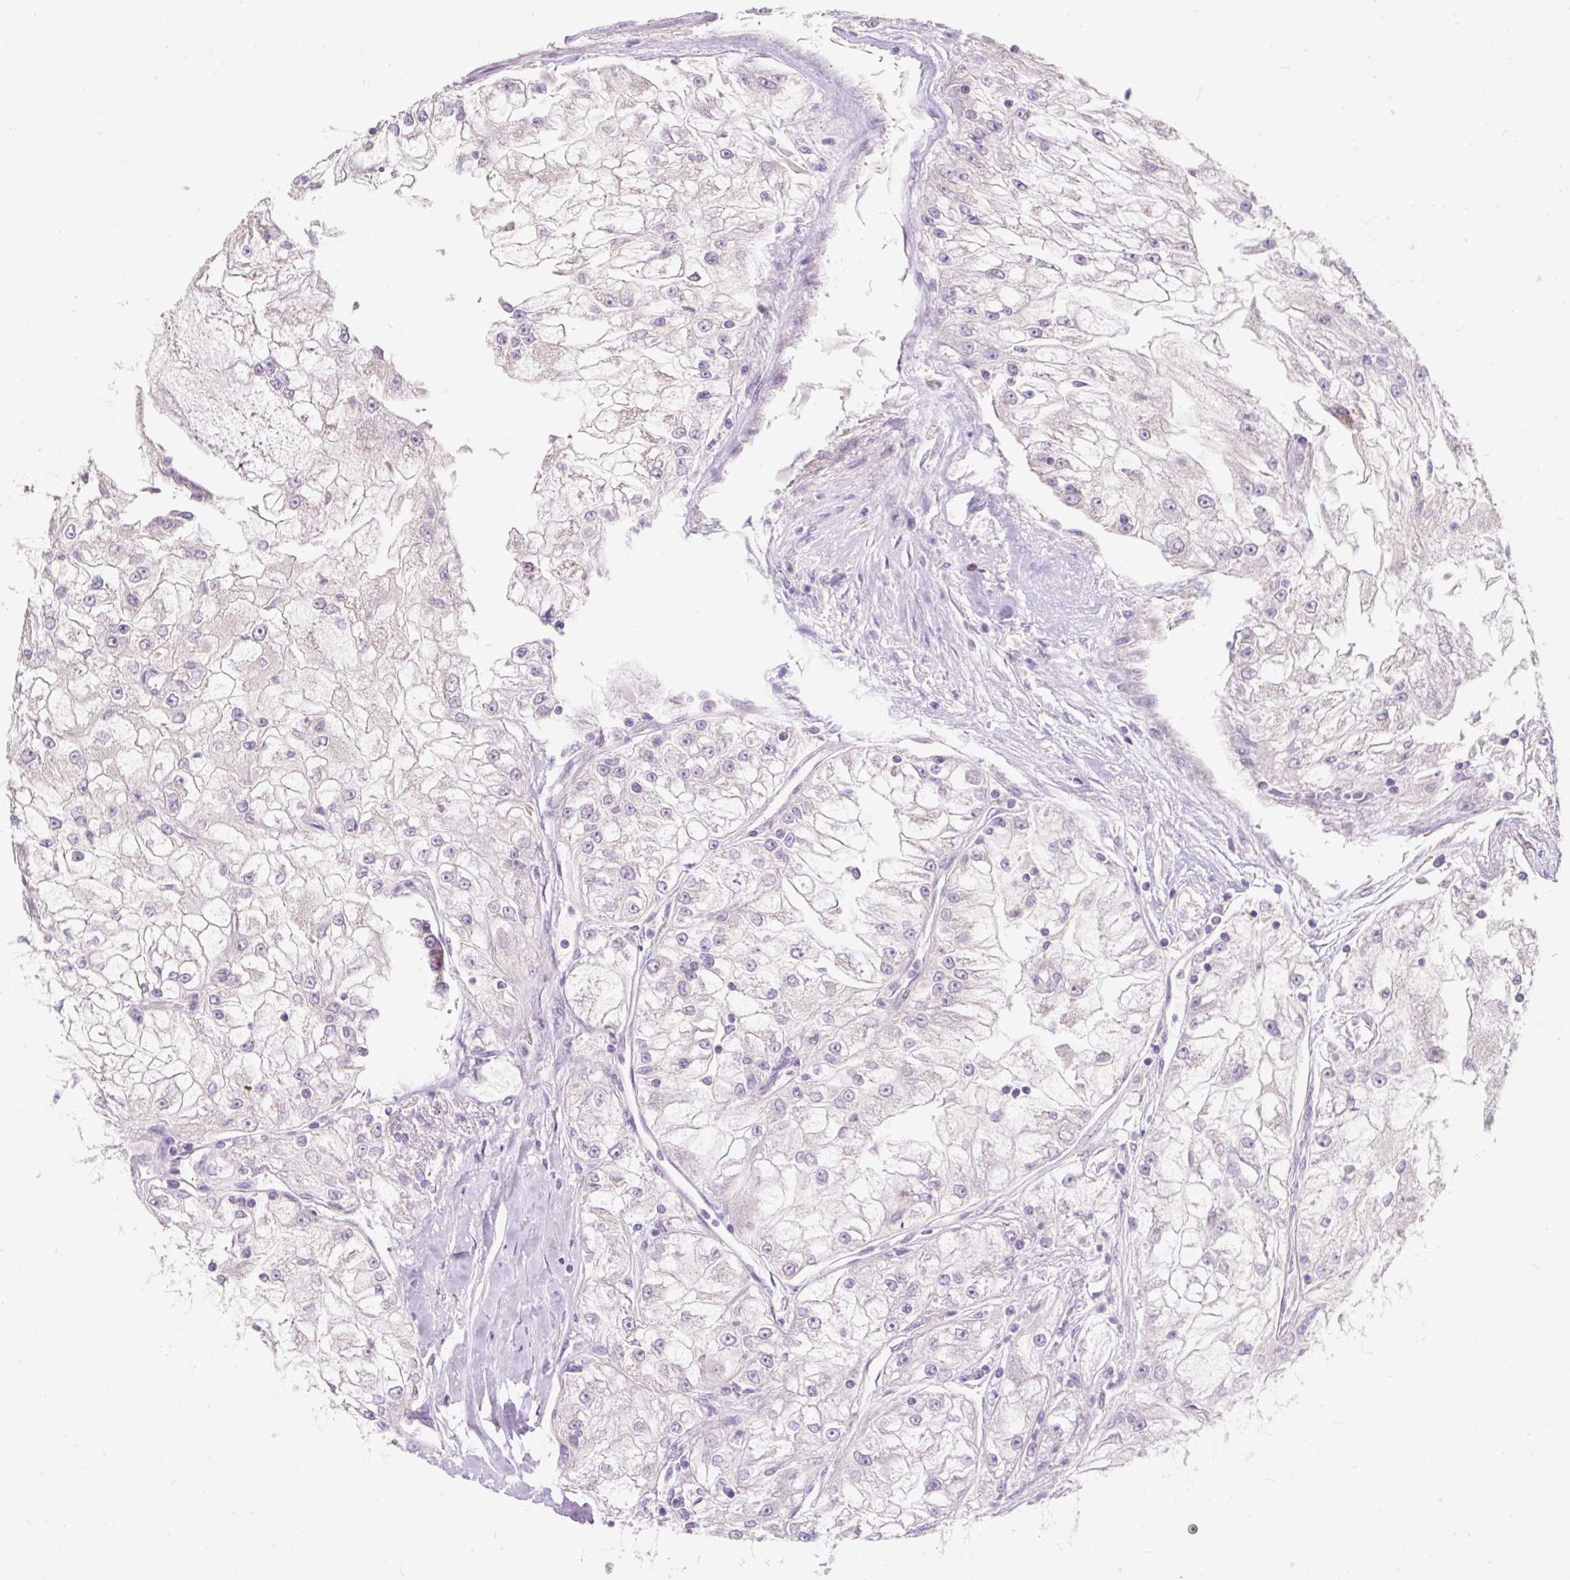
{"staining": {"intensity": "negative", "quantity": "none", "location": "none"}, "tissue": "renal cancer", "cell_type": "Tumor cells", "image_type": "cancer", "snomed": [{"axis": "morphology", "description": "Adenocarcinoma, NOS"}, {"axis": "topography", "description": "Kidney"}], "caption": "This is an IHC histopathology image of human adenocarcinoma (renal). There is no staining in tumor cells.", "gene": "SUSD5", "patient": {"sex": "female", "age": 72}}